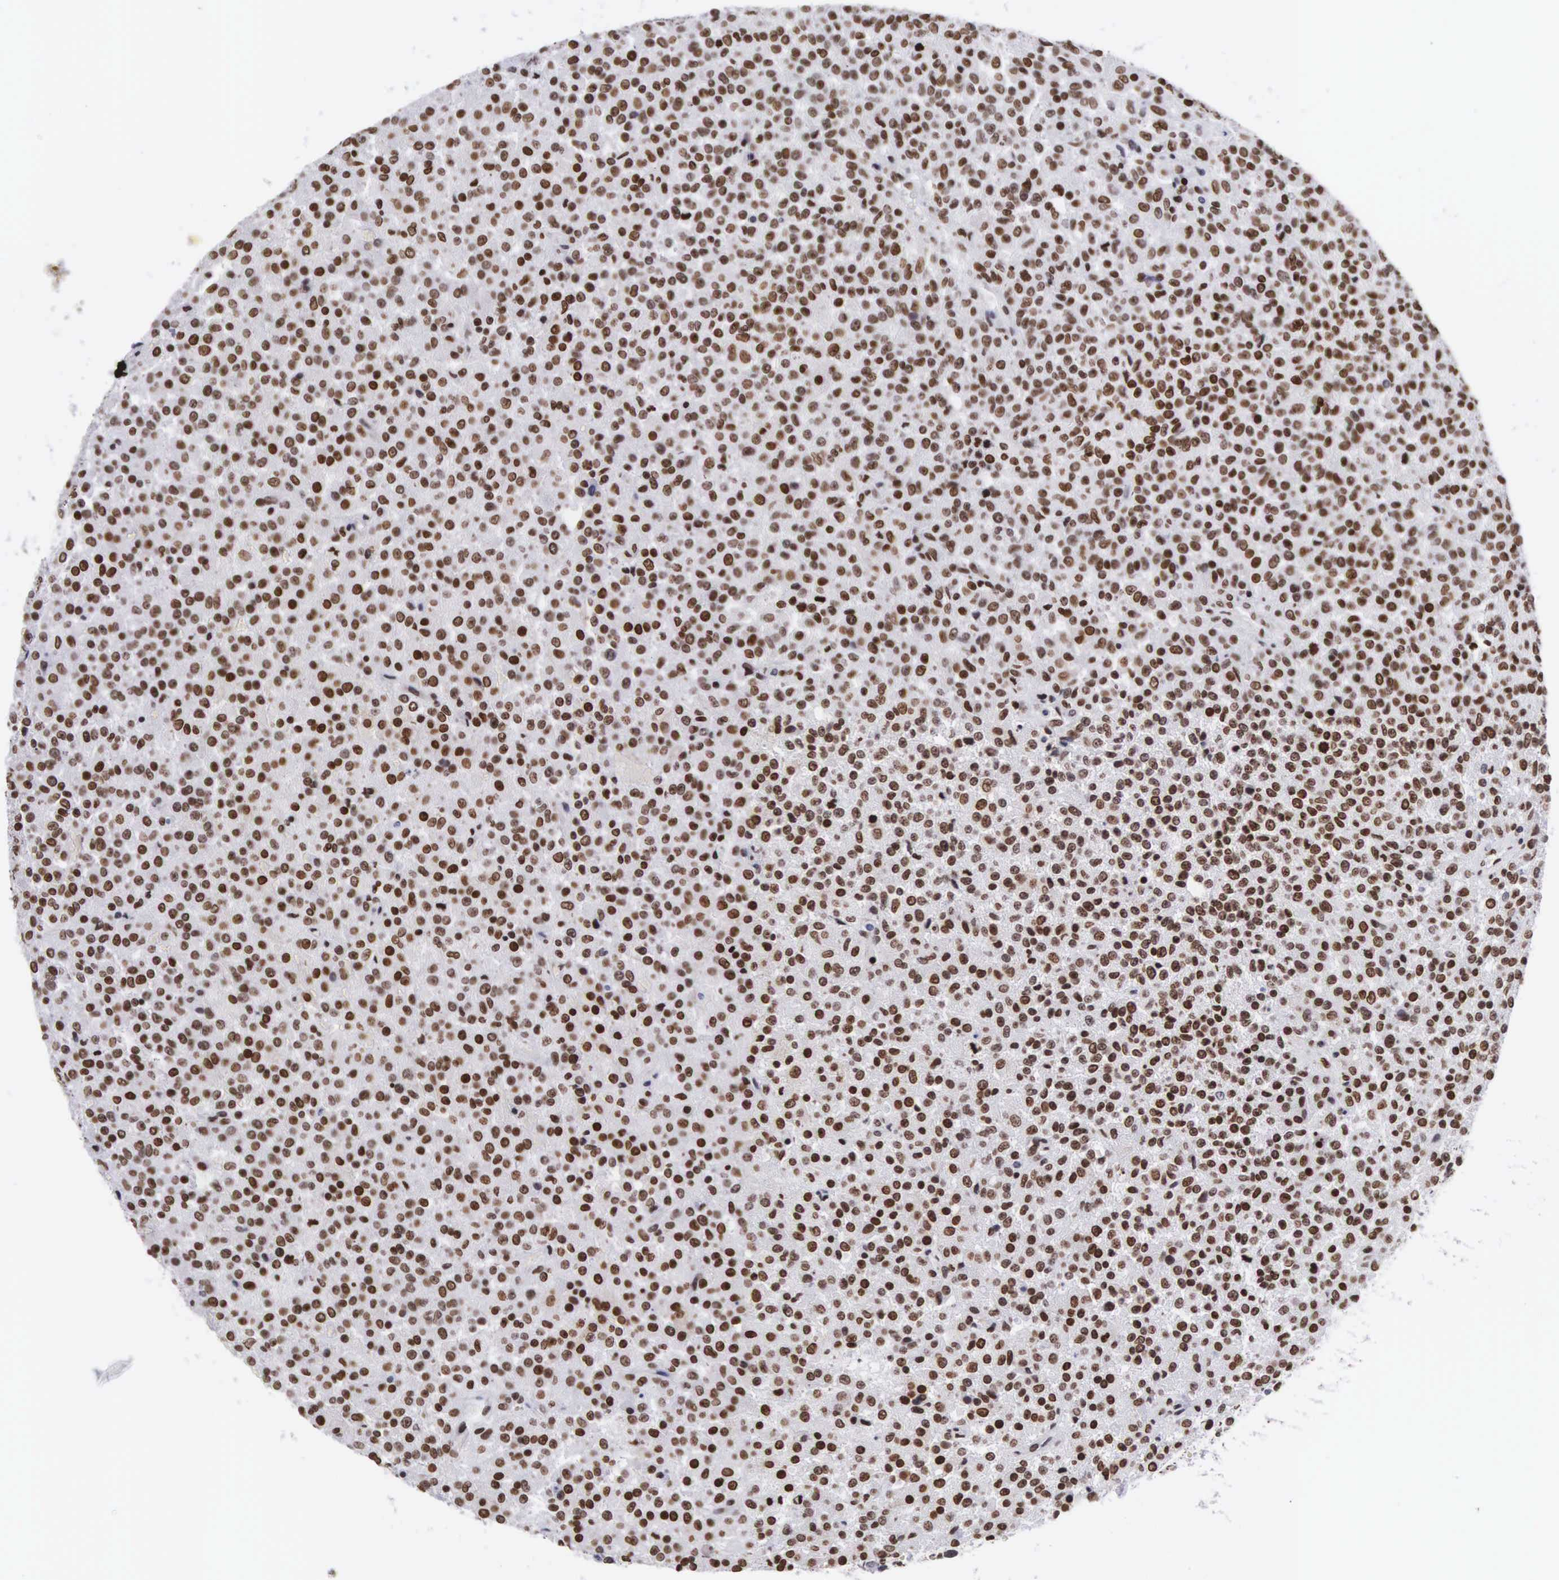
{"staining": {"intensity": "strong", "quantity": ">75%", "location": "nuclear"}, "tissue": "testis cancer", "cell_type": "Tumor cells", "image_type": "cancer", "snomed": [{"axis": "morphology", "description": "Seminoma, NOS"}, {"axis": "topography", "description": "Testis"}], "caption": "Human testis cancer (seminoma) stained with a protein marker displays strong staining in tumor cells.", "gene": "MECP2", "patient": {"sex": "male", "age": 59}}